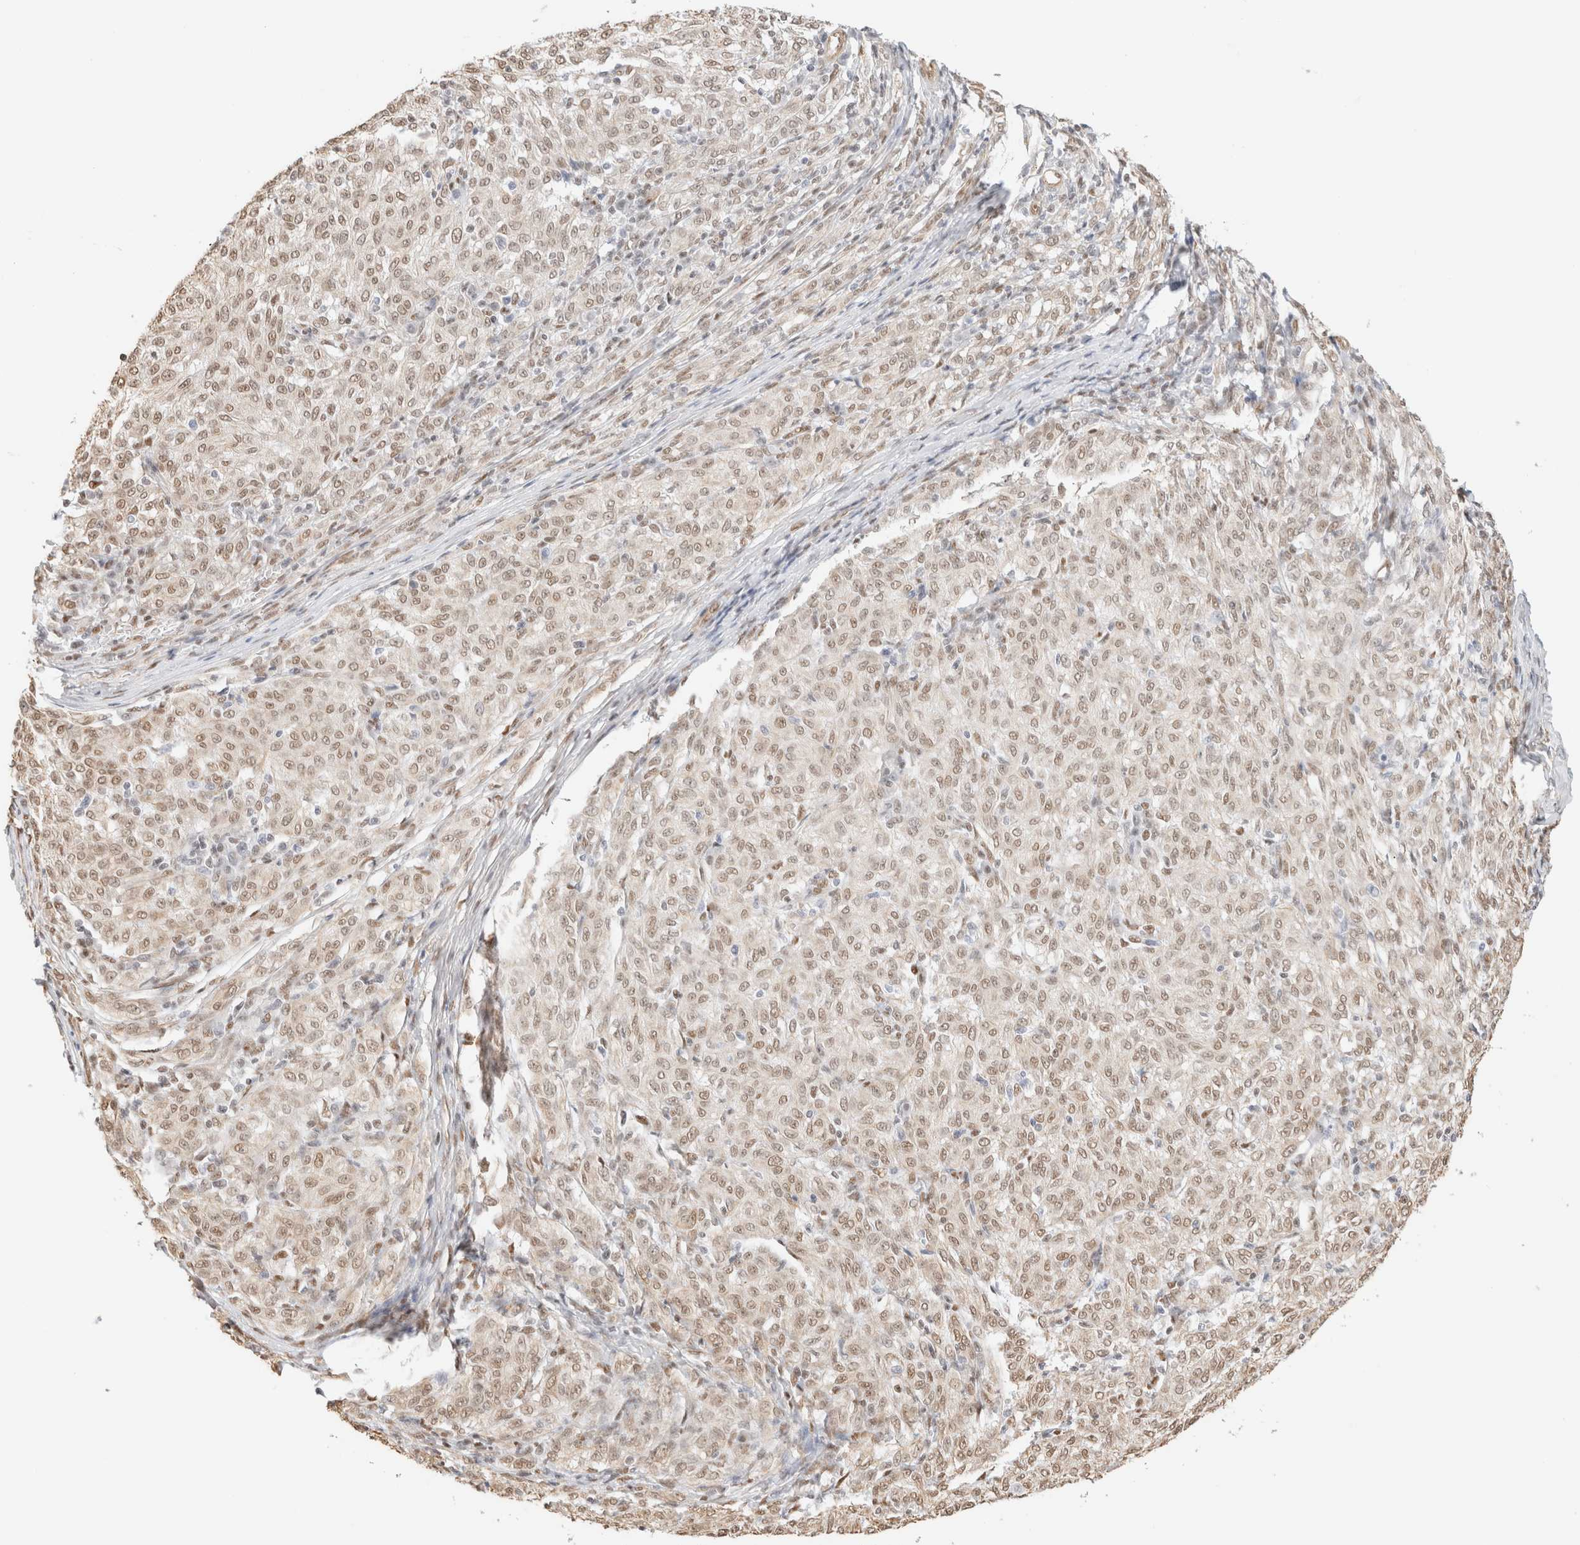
{"staining": {"intensity": "weak", "quantity": ">75%", "location": "nuclear"}, "tissue": "melanoma", "cell_type": "Tumor cells", "image_type": "cancer", "snomed": [{"axis": "morphology", "description": "Malignant melanoma, NOS"}, {"axis": "topography", "description": "Skin"}], "caption": "DAB (3,3'-diaminobenzidine) immunohistochemical staining of human melanoma displays weak nuclear protein positivity in about >75% of tumor cells. (DAB (3,3'-diaminobenzidine) IHC with brightfield microscopy, high magnification).", "gene": "ARID5A", "patient": {"sex": "female", "age": 72}}